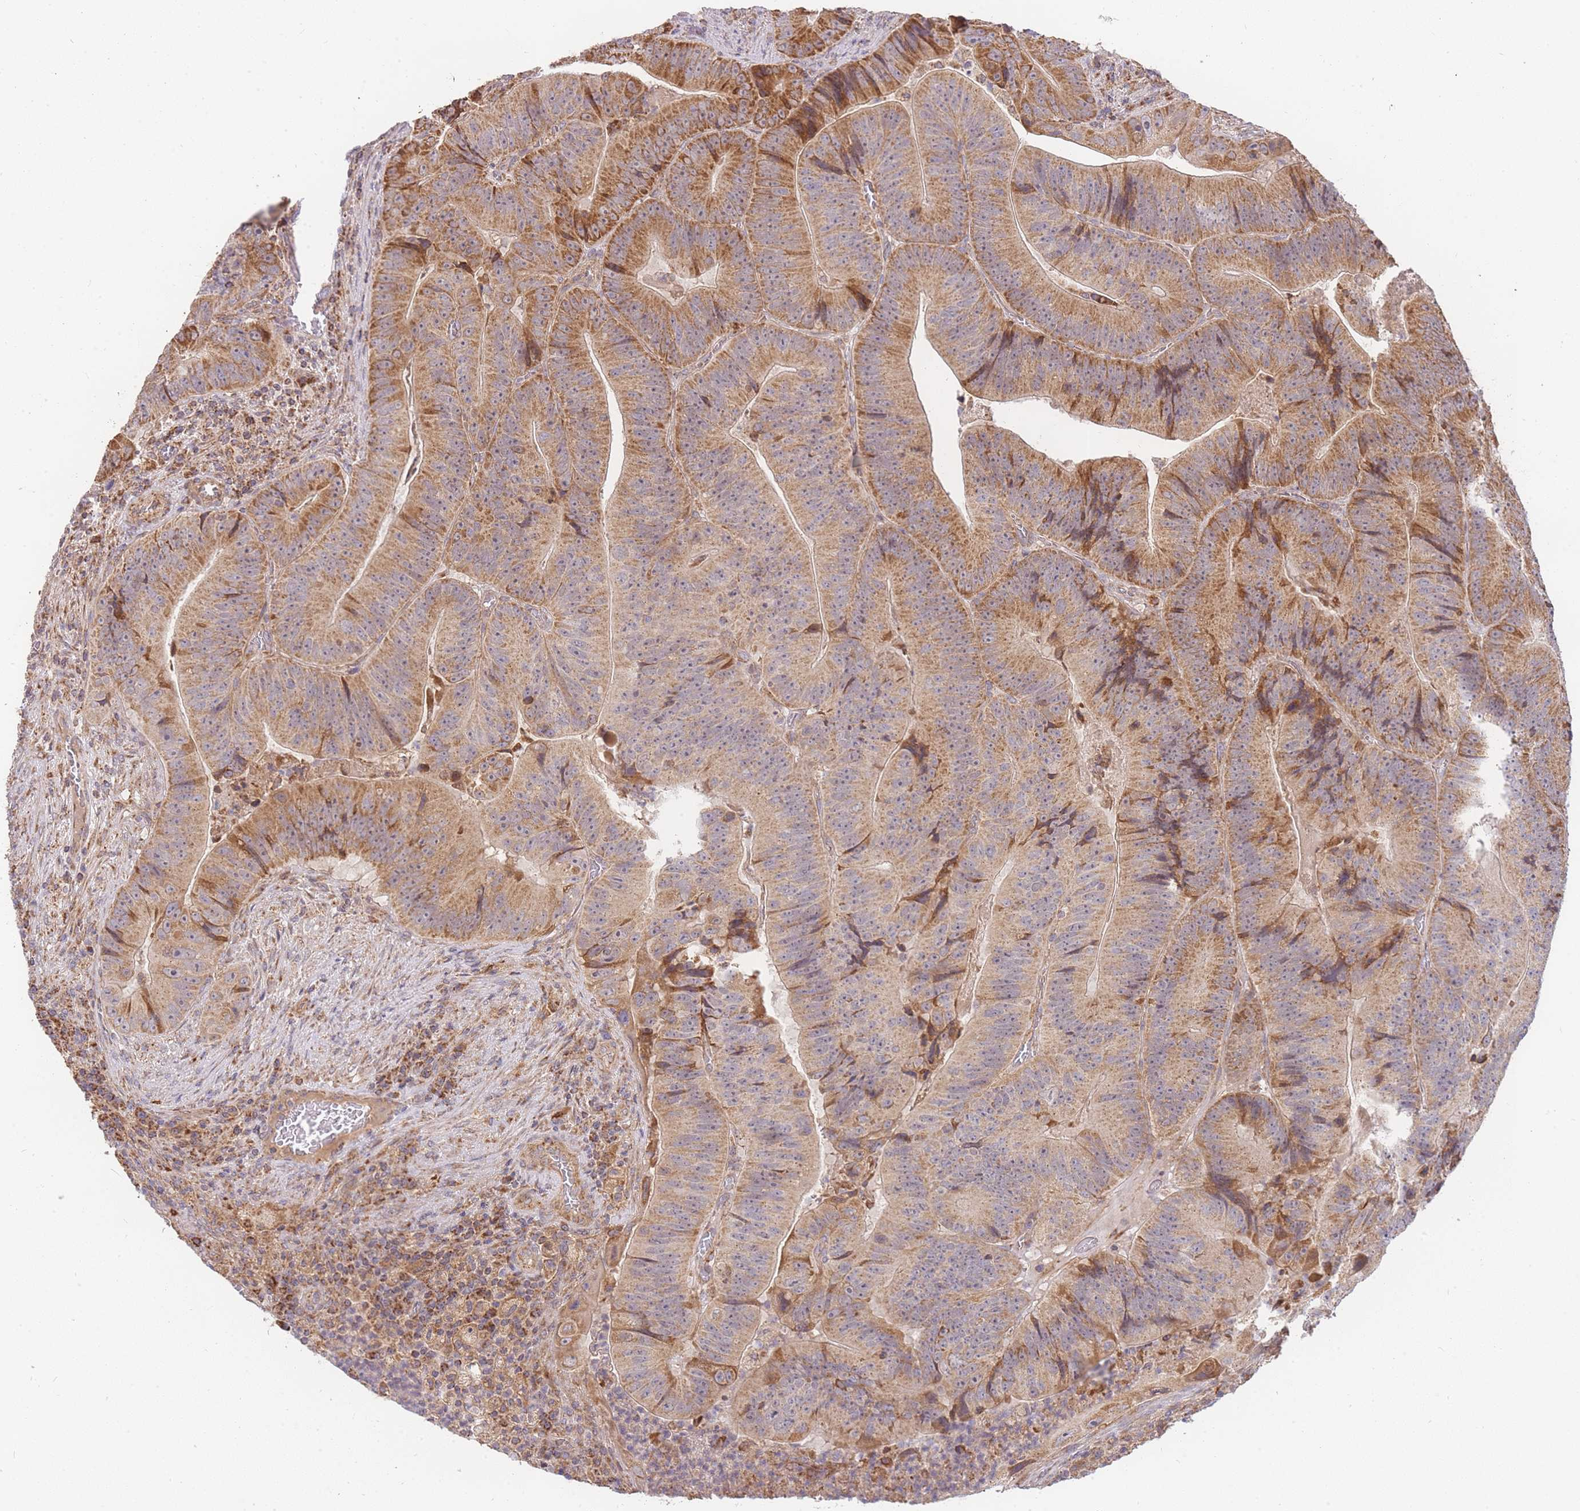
{"staining": {"intensity": "moderate", "quantity": ">75%", "location": "cytoplasmic/membranous"}, "tissue": "colorectal cancer", "cell_type": "Tumor cells", "image_type": "cancer", "snomed": [{"axis": "morphology", "description": "Adenocarcinoma, NOS"}, {"axis": "topography", "description": "Colon"}], "caption": "Immunohistochemical staining of human colorectal cancer displays medium levels of moderate cytoplasmic/membranous protein staining in about >75% of tumor cells. (DAB IHC with brightfield microscopy, high magnification).", "gene": "ADCY9", "patient": {"sex": "female", "age": 86}}